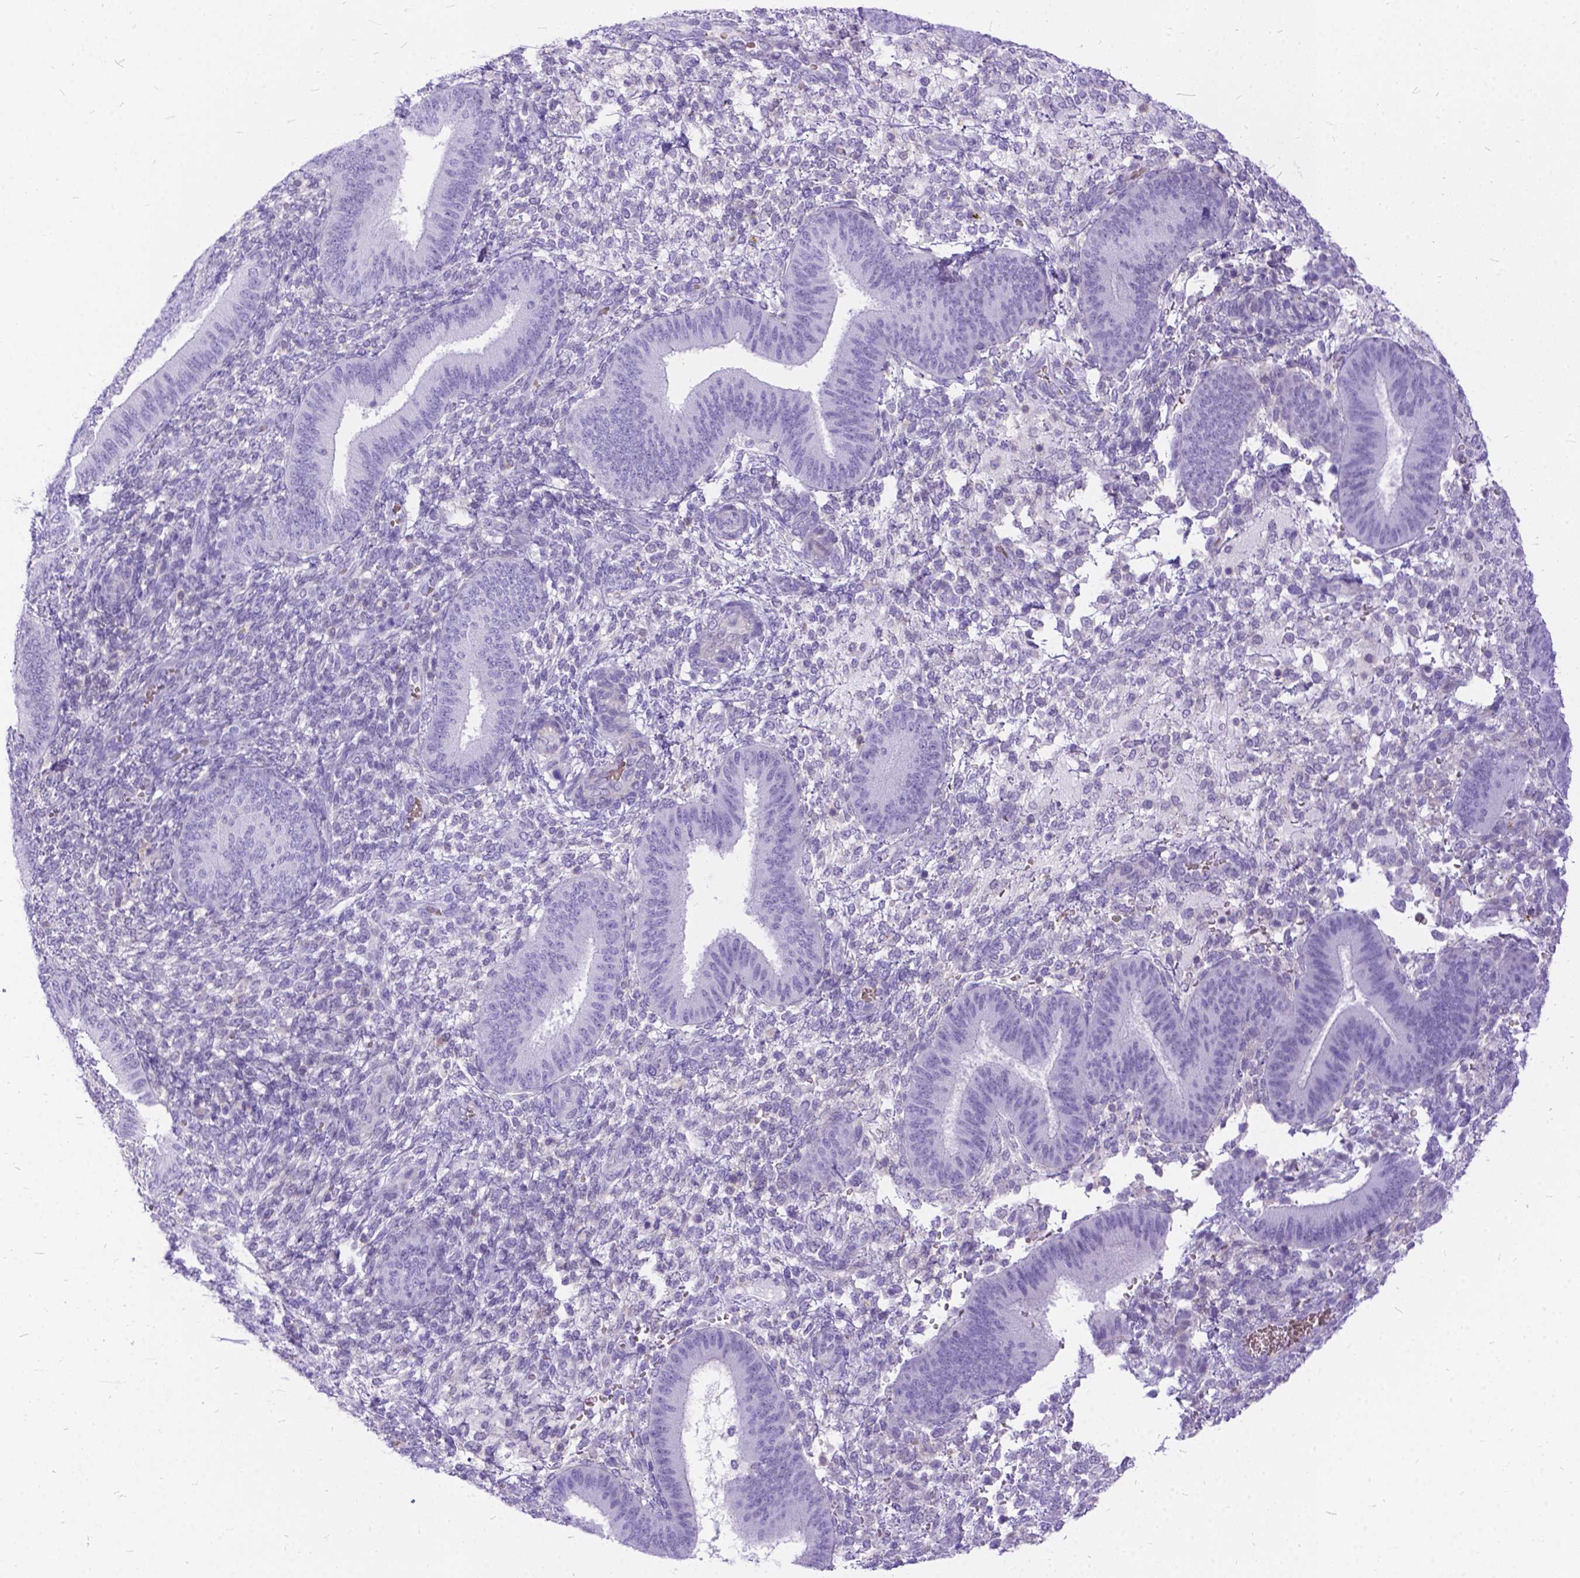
{"staining": {"intensity": "negative", "quantity": "none", "location": "none"}, "tissue": "endometrium", "cell_type": "Cells in endometrial stroma", "image_type": "normal", "snomed": [{"axis": "morphology", "description": "Normal tissue, NOS"}, {"axis": "topography", "description": "Endometrium"}], "caption": "Immunohistochemistry micrograph of benign human endometrium stained for a protein (brown), which demonstrates no staining in cells in endometrial stroma.", "gene": "TMEM169", "patient": {"sex": "female", "age": 39}}